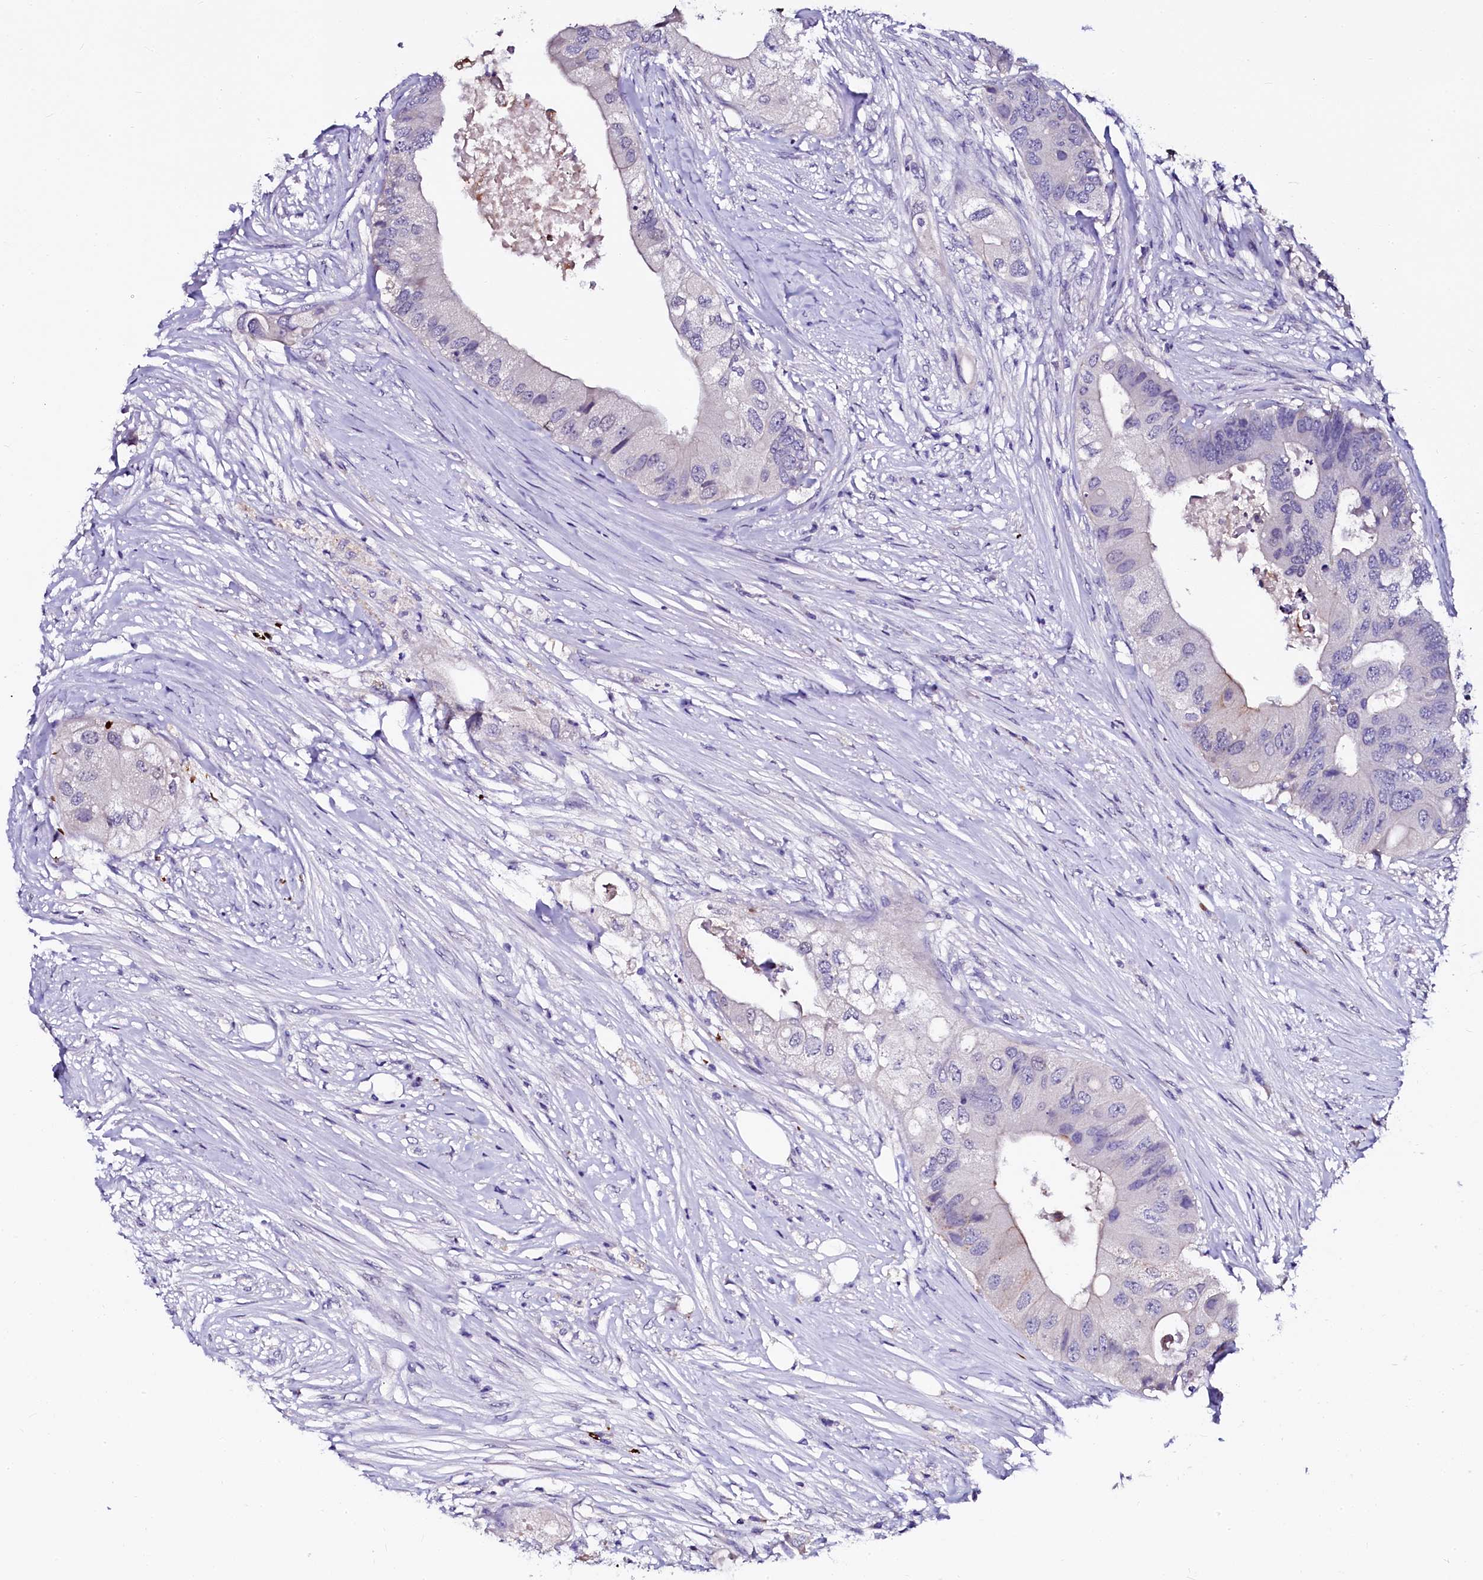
{"staining": {"intensity": "negative", "quantity": "none", "location": "none"}, "tissue": "colorectal cancer", "cell_type": "Tumor cells", "image_type": "cancer", "snomed": [{"axis": "morphology", "description": "Adenocarcinoma, NOS"}, {"axis": "topography", "description": "Colon"}], "caption": "This micrograph is of colorectal adenocarcinoma stained with immunohistochemistry (IHC) to label a protein in brown with the nuclei are counter-stained blue. There is no positivity in tumor cells. The staining is performed using DAB brown chromogen with nuclei counter-stained in using hematoxylin.", "gene": "CTDSPL2", "patient": {"sex": "male", "age": 71}}